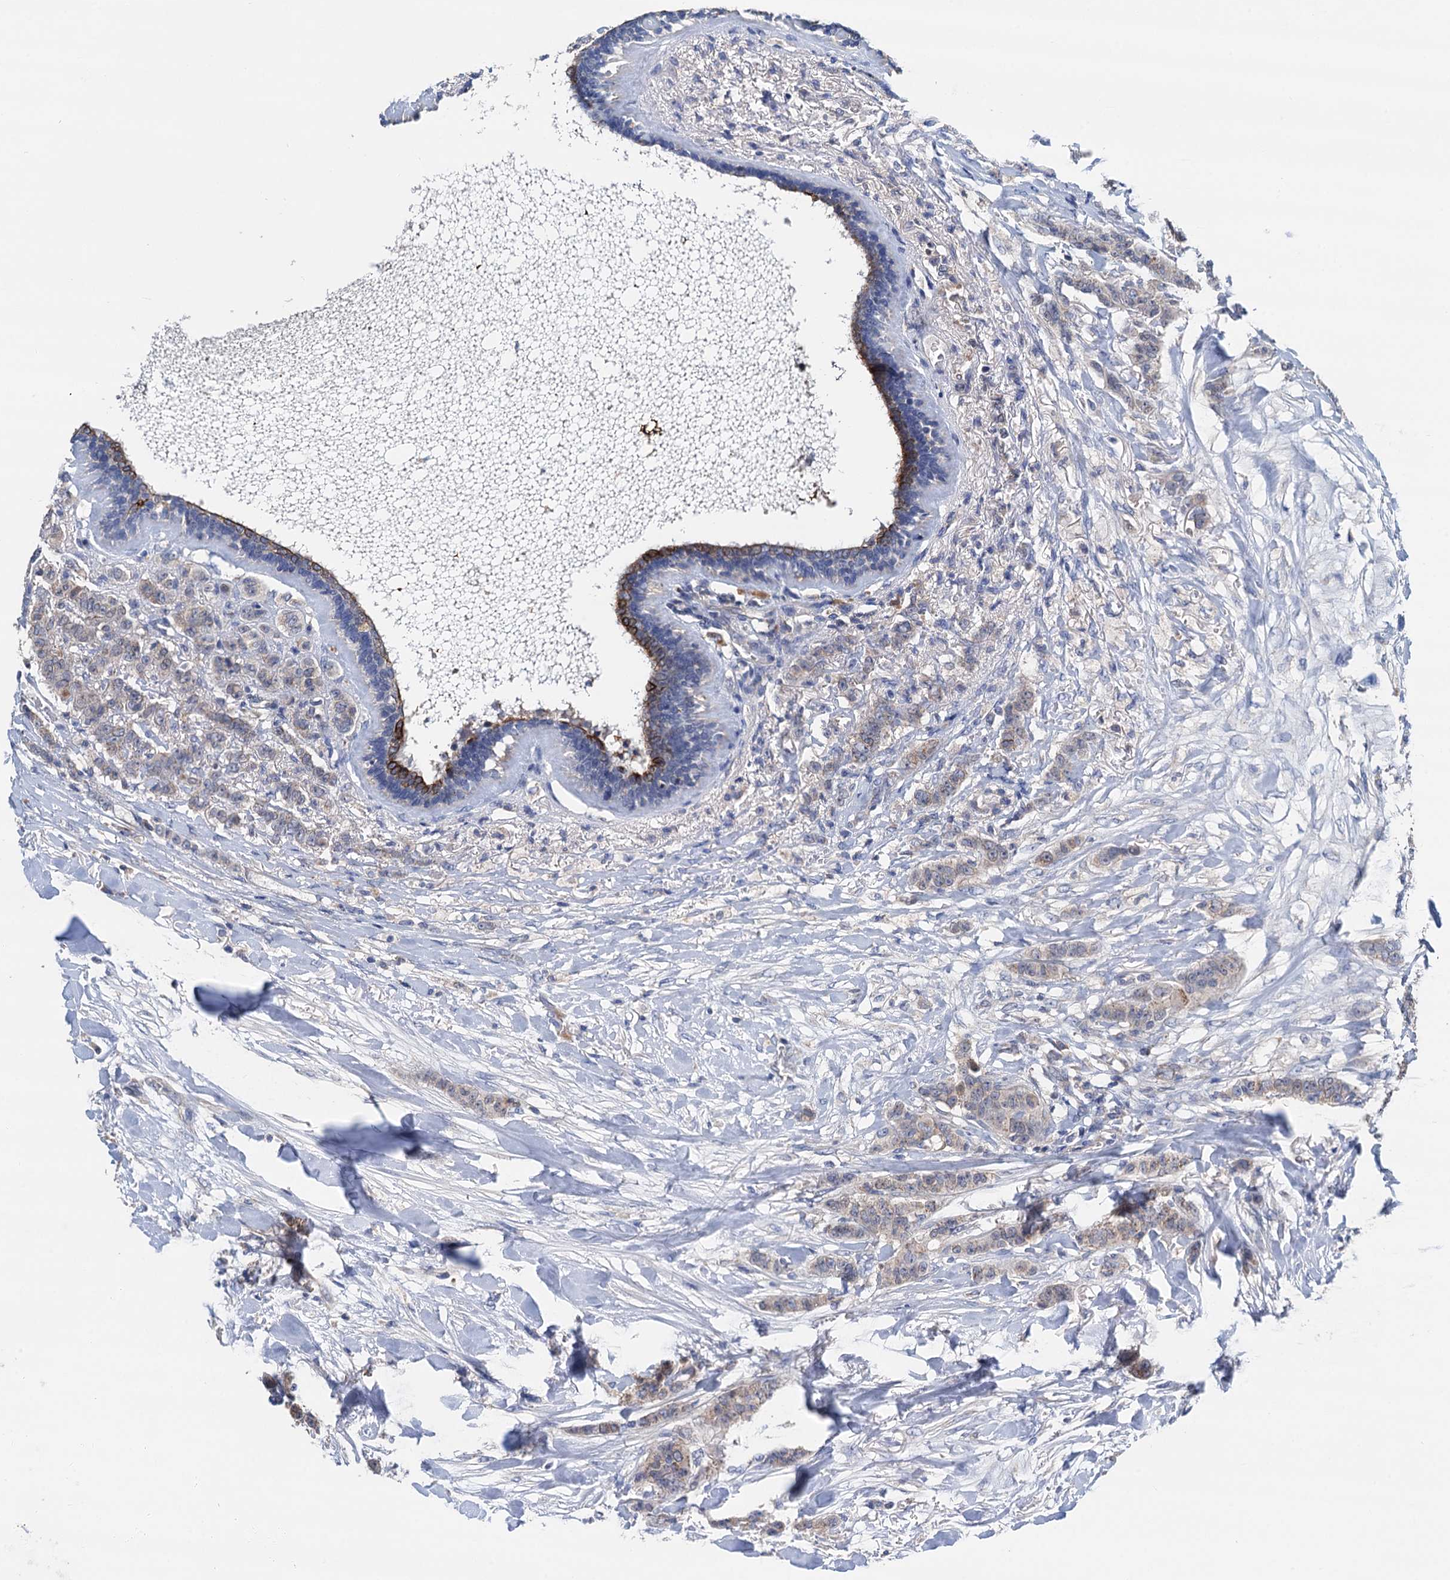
{"staining": {"intensity": "weak", "quantity": "<25%", "location": "cytoplasmic/membranous"}, "tissue": "breast cancer", "cell_type": "Tumor cells", "image_type": "cancer", "snomed": [{"axis": "morphology", "description": "Duct carcinoma"}, {"axis": "topography", "description": "Breast"}], "caption": "An immunohistochemistry histopathology image of breast cancer is shown. There is no staining in tumor cells of breast cancer.", "gene": "DGLUCY", "patient": {"sex": "female", "age": 40}}